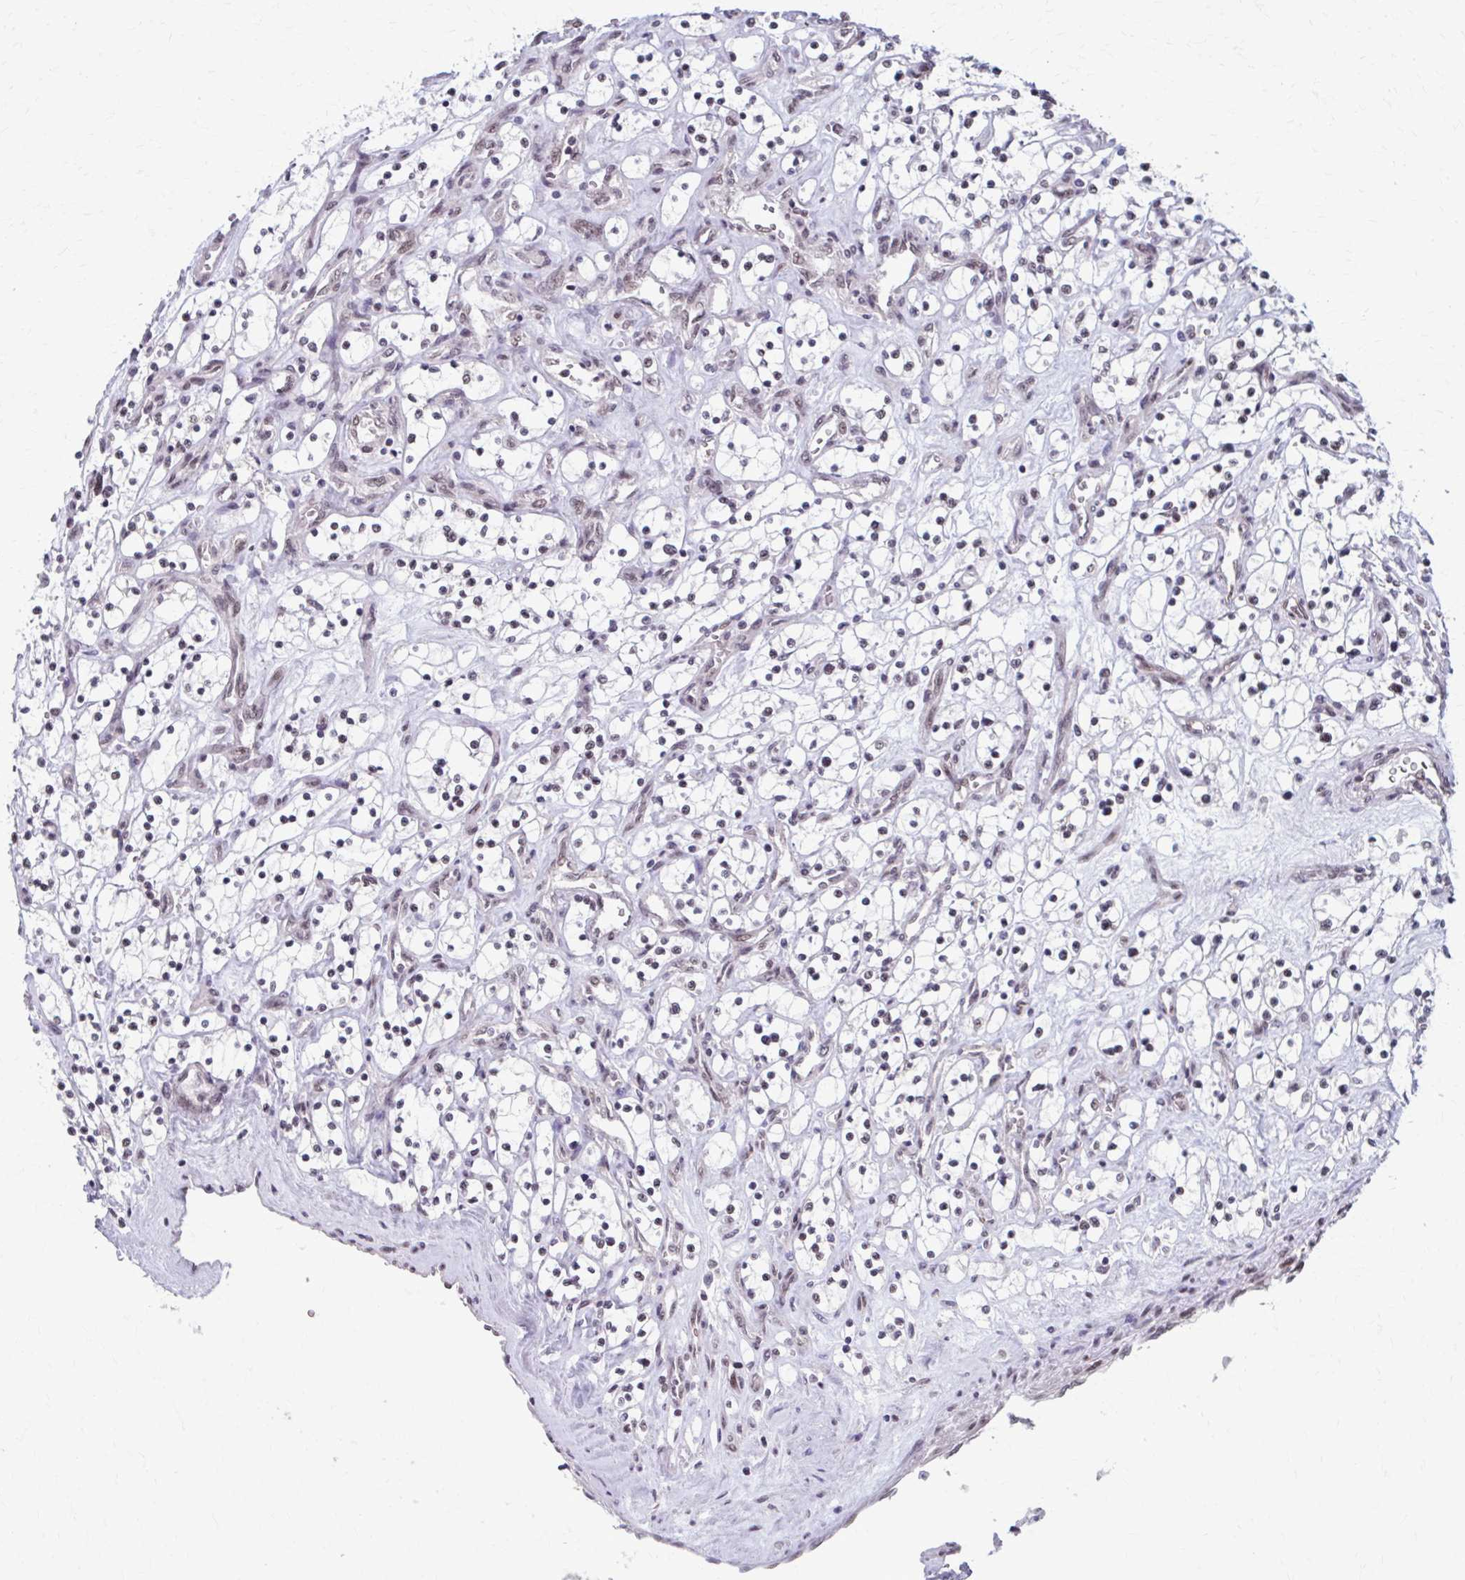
{"staining": {"intensity": "negative", "quantity": "none", "location": "none"}, "tissue": "renal cancer", "cell_type": "Tumor cells", "image_type": "cancer", "snomed": [{"axis": "morphology", "description": "Adenocarcinoma, NOS"}, {"axis": "topography", "description": "Kidney"}], "caption": "Human adenocarcinoma (renal) stained for a protein using IHC exhibits no expression in tumor cells.", "gene": "SETBP1", "patient": {"sex": "female", "age": 69}}